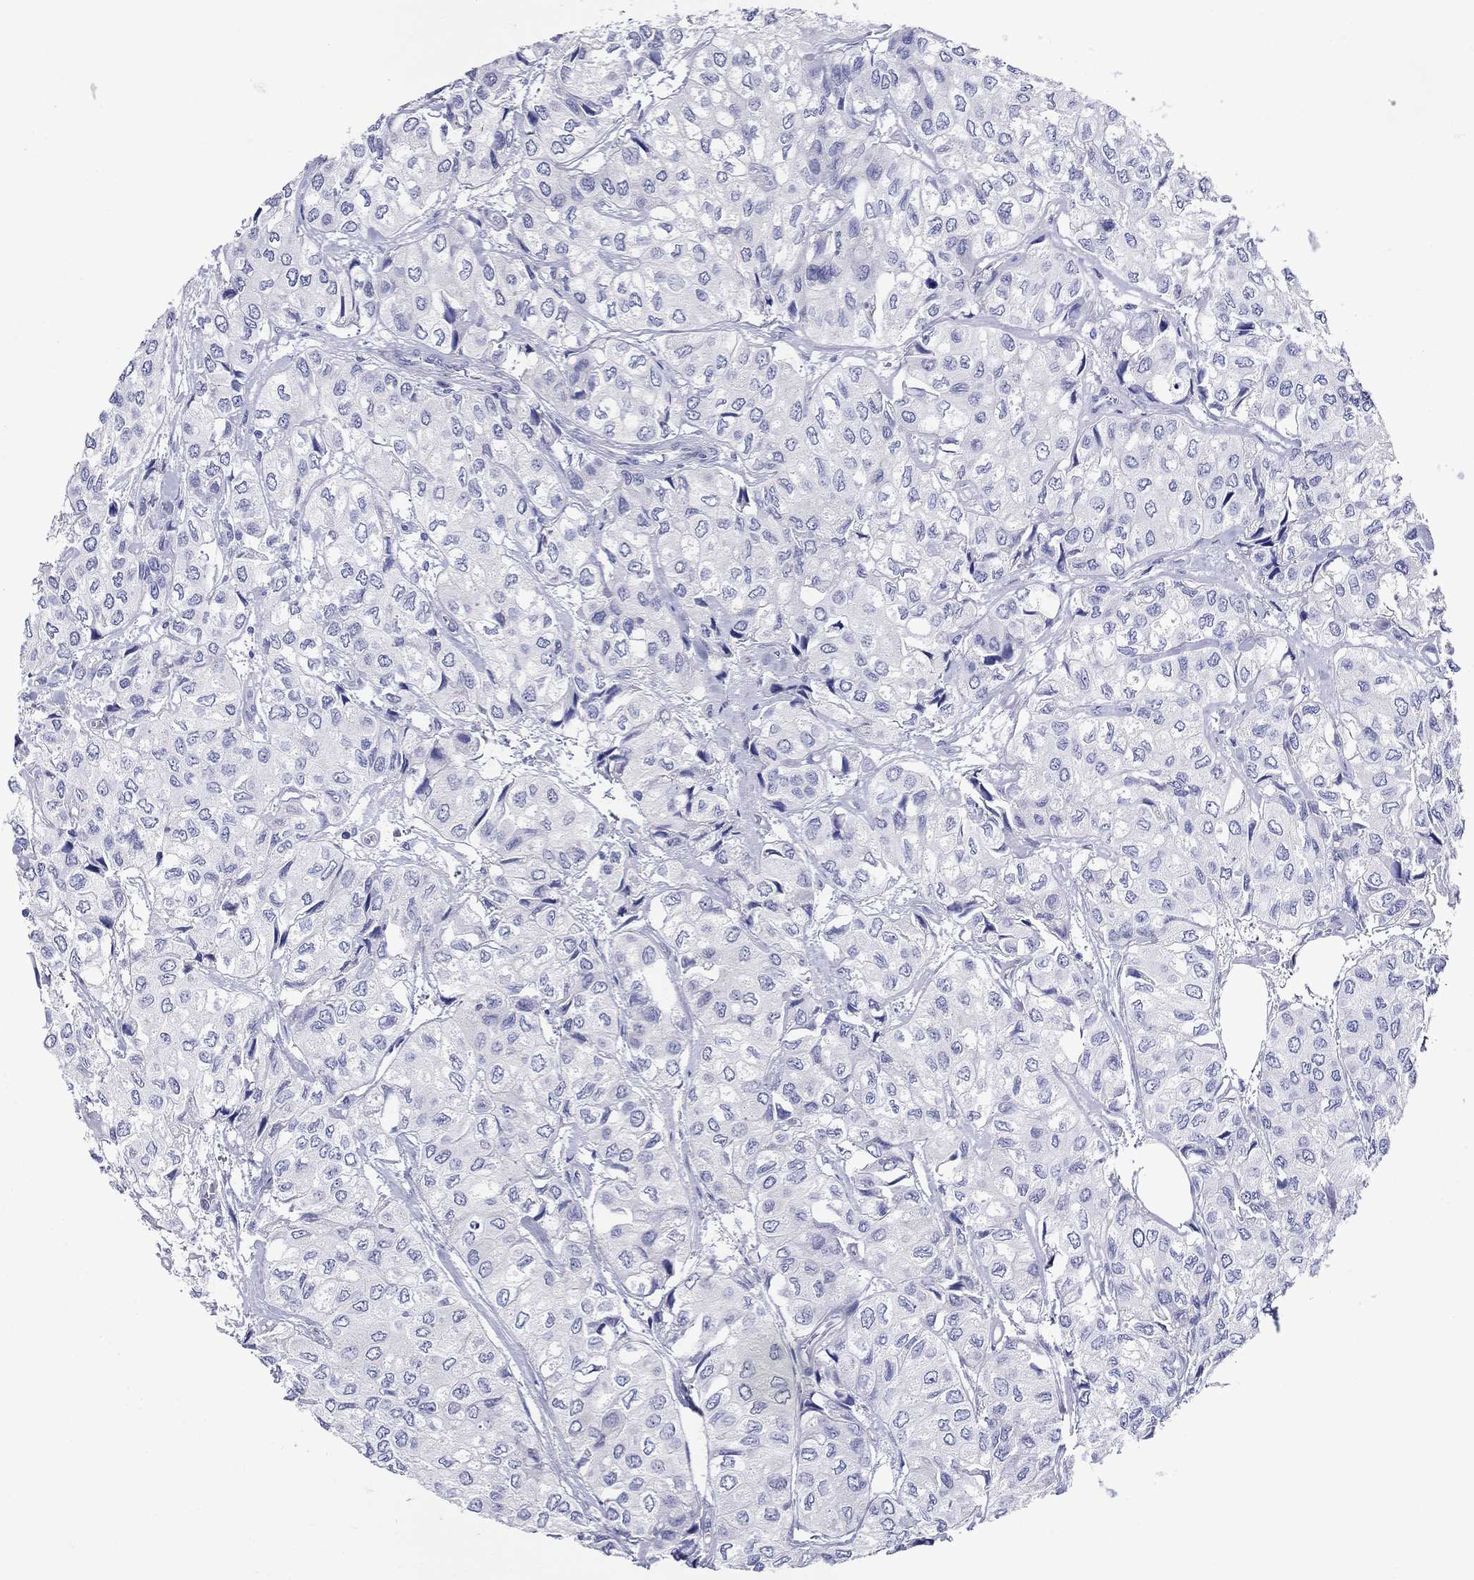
{"staining": {"intensity": "negative", "quantity": "none", "location": "none"}, "tissue": "urothelial cancer", "cell_type": "Tumor cells", "image_type": "cancer", "snomed": [{"axis": "morphology", "description": "Urothelial carcinoma, High grade"}, {"axis": "topography", "description": "Urinary bladder"}], "caption": "The micrograph exhibits no significant positivity in tumor cells of urothelial cancer.", "gene": "CRYGS", "patient": {"sex": "male", "age": 73}}